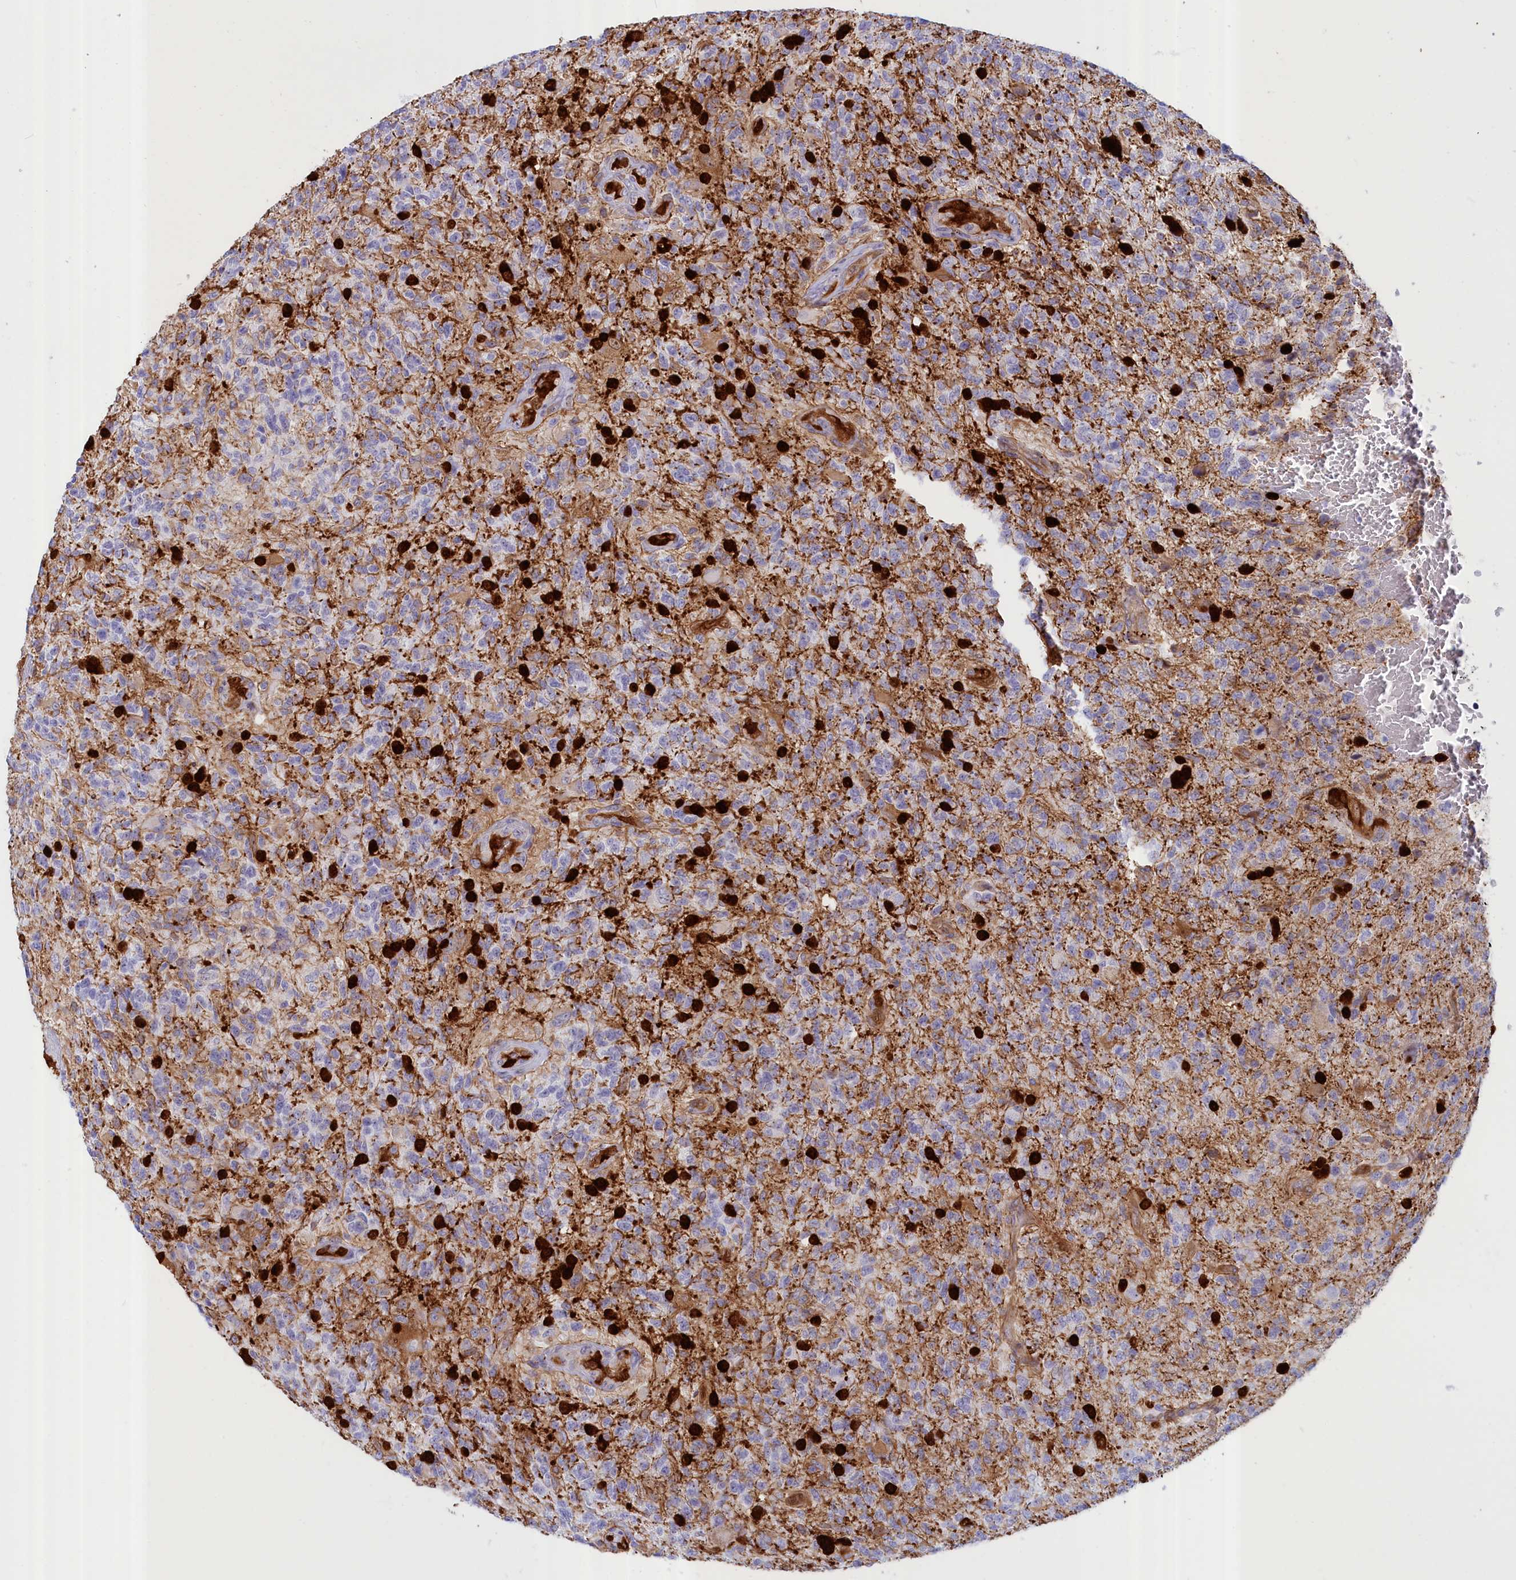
{"staining": {"intensity": "negative", "quantity": "none", "location": "none"}, "tissue": "glioma", "cell_type": "Tumor cells", "image_type": "cancer", "snomed": [{"axis": "morphology", "description": "Glioma, malignant, High grade"}, {"axis": "topography", "description": "Brain"}], "caption": "Immunohistochemistry (IHC) histopathology image of neoplastic tissue: high-grade glioma (malignant) stained with DAB reveals no significant protein positivity in tumor cells.", "gene": "ABCC12", "patient": {"sex": "male", "age": 56}}